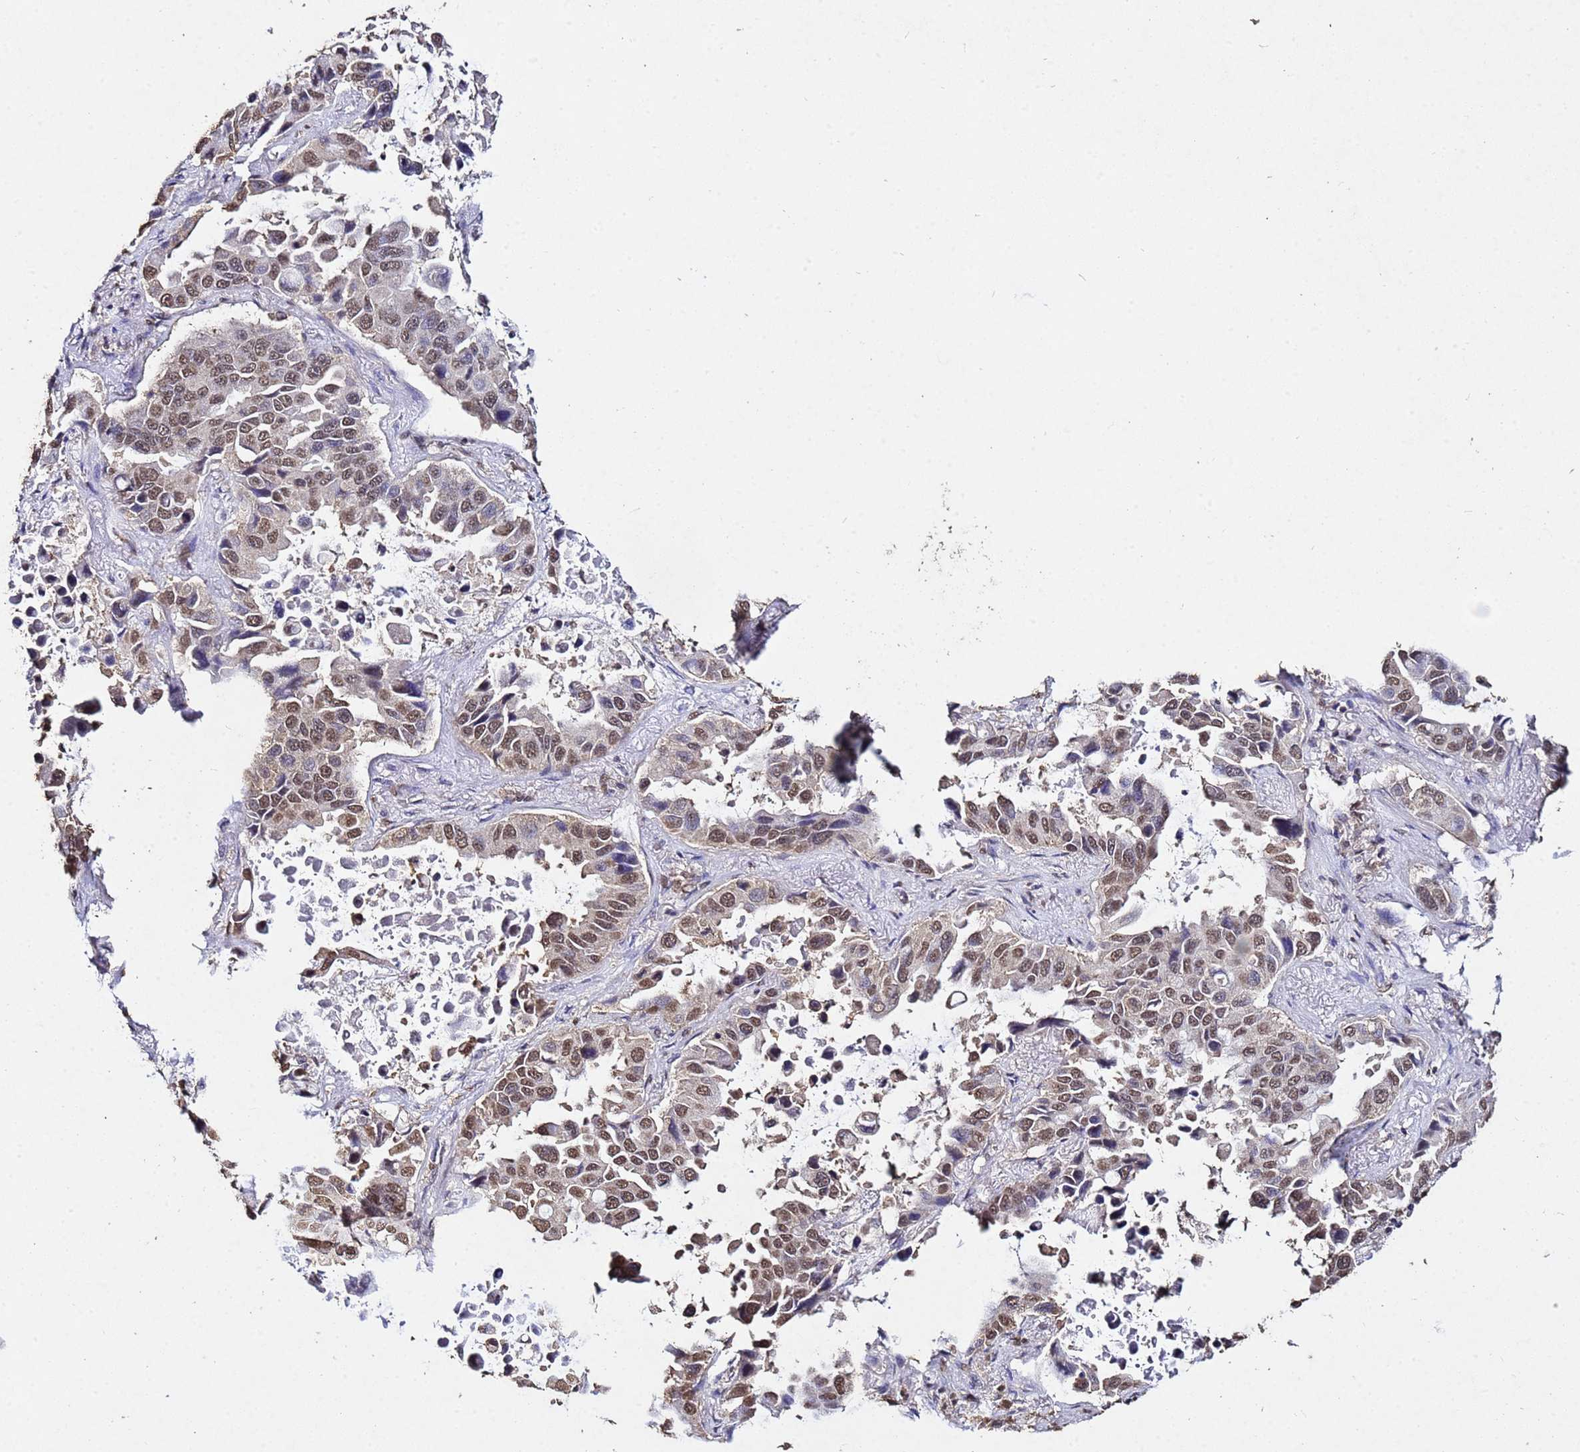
{"staining": {"intensity": "moderate", "quantity": ">75%", "location": "nuclear"}, "tissue": "lung cancer", "cell_type": "Tumor cells", "image_type": "cancer", "snomed": [{"axis": "morphology", "description": "Adenocarcinoma, NOS"}, {"axis": "topography", "description": "Lung"}], "caption": "Brown immunohistochemical staining in lung adenocarcinoma shows moderate nuclear expression in about >75% of tumor cells.", "gene": "MYOCD", "patient": {"sex": "male", "age": 64}}